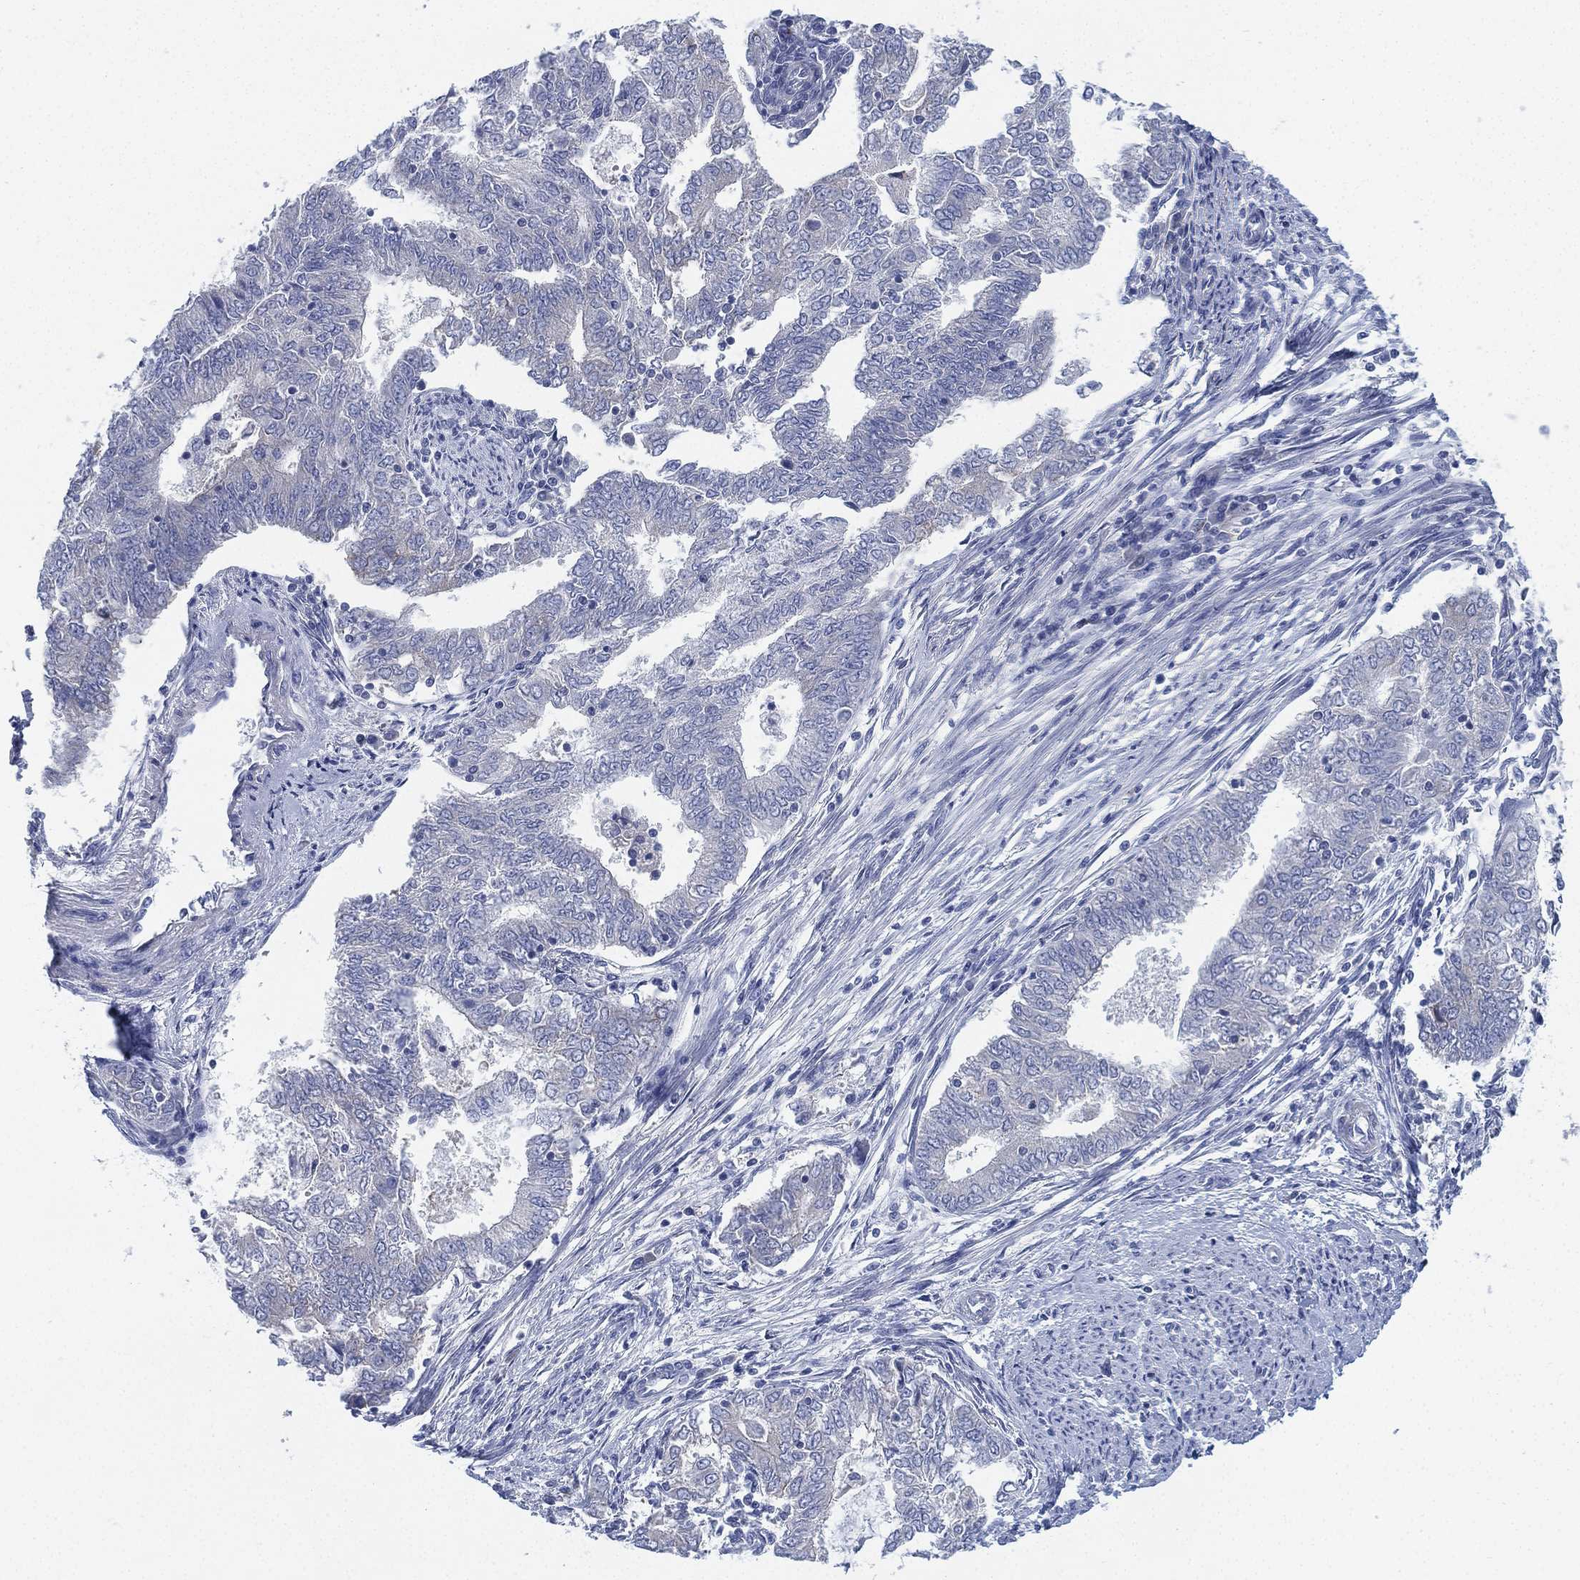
{"staining": {"intensity": "negative", "quantity": "none", "location": "none"}, "tissue": "endometrial cancer", "cell_type": "Tumor cells", "image_type": "cancer", "snomed": [{"axis": "morphology", "description": "Adenocarcinoma, NOS"}, {"axis": "topography", "description": "Endometrium"}], "caption": "Micrograph shows no protein positivity in tumor cells of endometrial adenocarcinoma tissue. (Brightfield microscopy of DAB immunohistochemistry (IHC) at high magnification).", "gene": "ADAD2", "patient": {"sex": "female", "age": 62}}